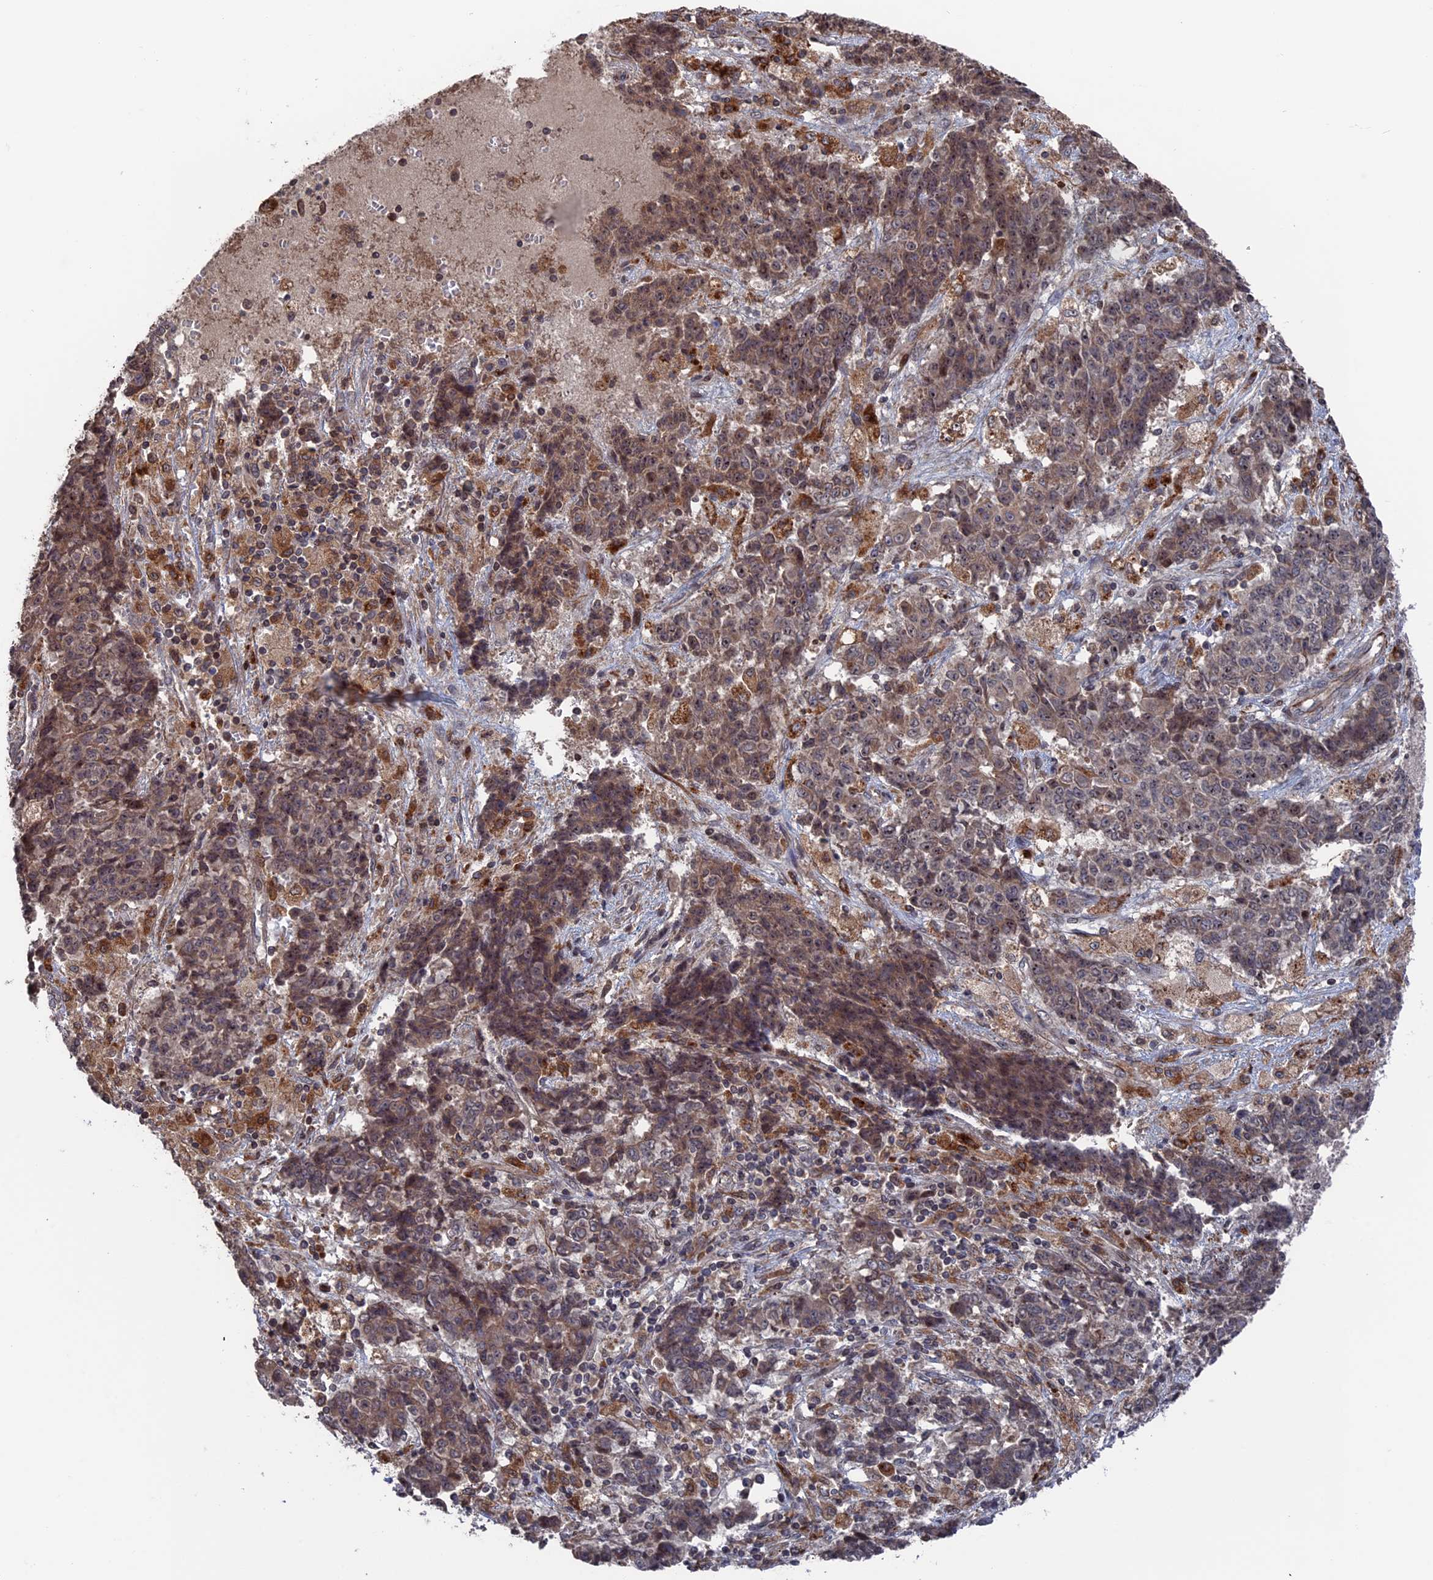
{"staining": {"intensity": "weak", "quantity": "25%-75%", "location": "cytoplasmic/membranous"}, "tissue": "ovarian cancer", "cell_type": "Tumor cells", "image_type": "cancer", "snomed": [{"axis": "morphology", "description": "Carcinoma, endometroid"}, {"axis": "topography", "description": "Ovary"}], "caption": "The immunohistochemical stain shows weak cytoplasmic/membranous expression in tumor cells of endometroid carcinoma (ovarian) tissue.", "gene": "PLA2G15", "patient": {"sex": "female", "age": 42}}